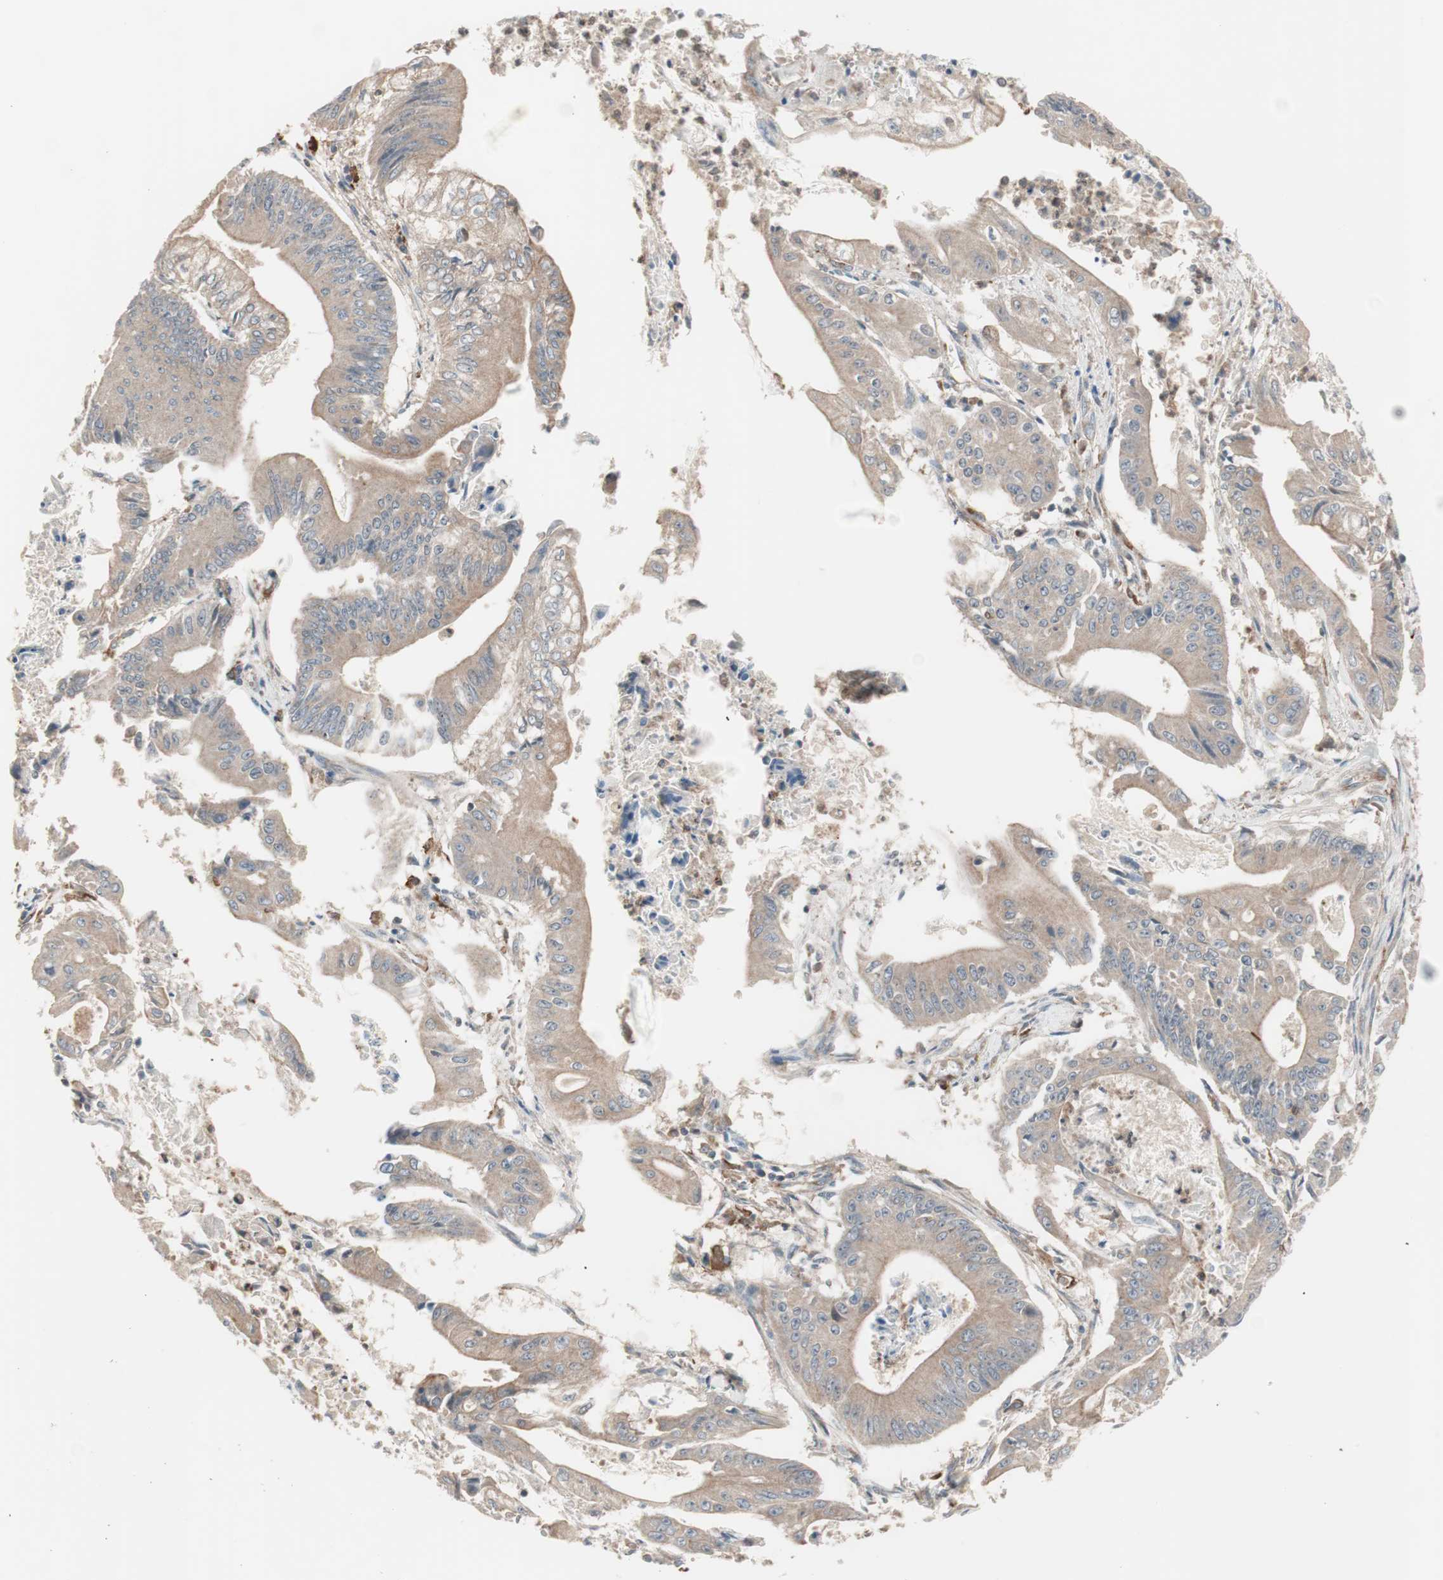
{"staining": {"intensity": "moderate", "quantity": ">75%", "location": "cytoplasmic/membranous"}, "tissue": "pancreatic cancer", "cell_type": "Tumor cells", "image_type": "cancer", "snomed": [{"axis": "morphology", "description": "Normal tissue, NOS"}, {"axis": "topography", "description": "Lymph node"}], "caption": "The histopathology image displays immunohistochemical staining of pancreatic cancer. There is moderate cytoplasmic/membranous staining is identified in about >75% of tumor cells. The protein of interest is shown in brown color, while the nuclei are stained blue.", "gene": "STAB1", "patient": {"sex": "male", "age": 62}}